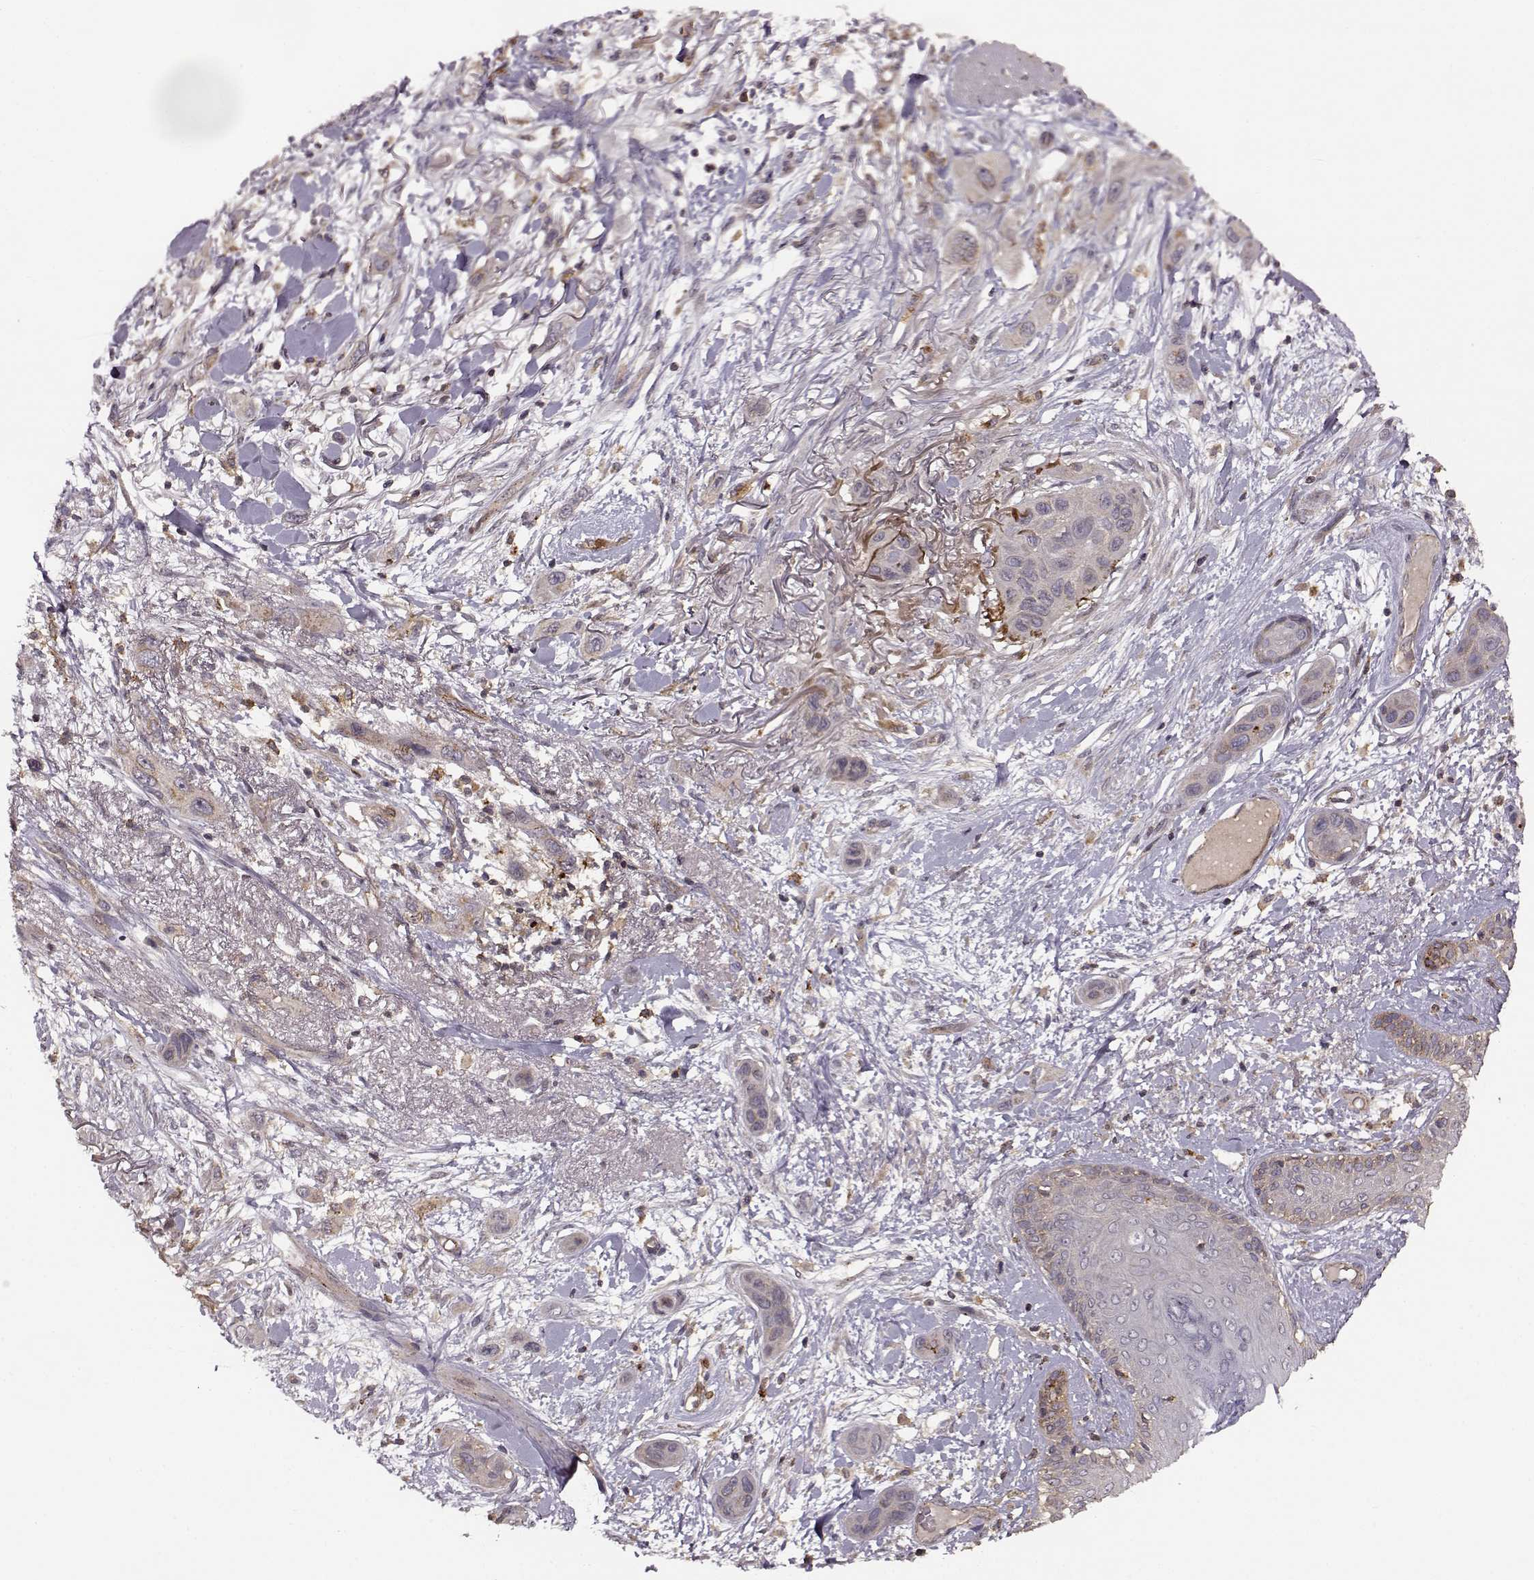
{"staining": {"intensity": "weak", "quantity": "<25%", "location": "cytoplasmic/membranous"}, "tissue": "skin cancer", "cell_type": "Tumor cells", "image_type": "cancer", "snomed": [{"axis": "morphology", "description": "Squamous cell carcinoma, NOS"}, {"axis": "topography", "description": "Skin"}], "caption": "Histopathology image shows no protein staining in tumor cells of skin cancer tissue. (DAB (3,3'-diaminobenzidine) IHC visualized using brightfield microscopy, high magnification).", "gene": "IFRD2", "patient": {"sex": "male", "age": 79}}